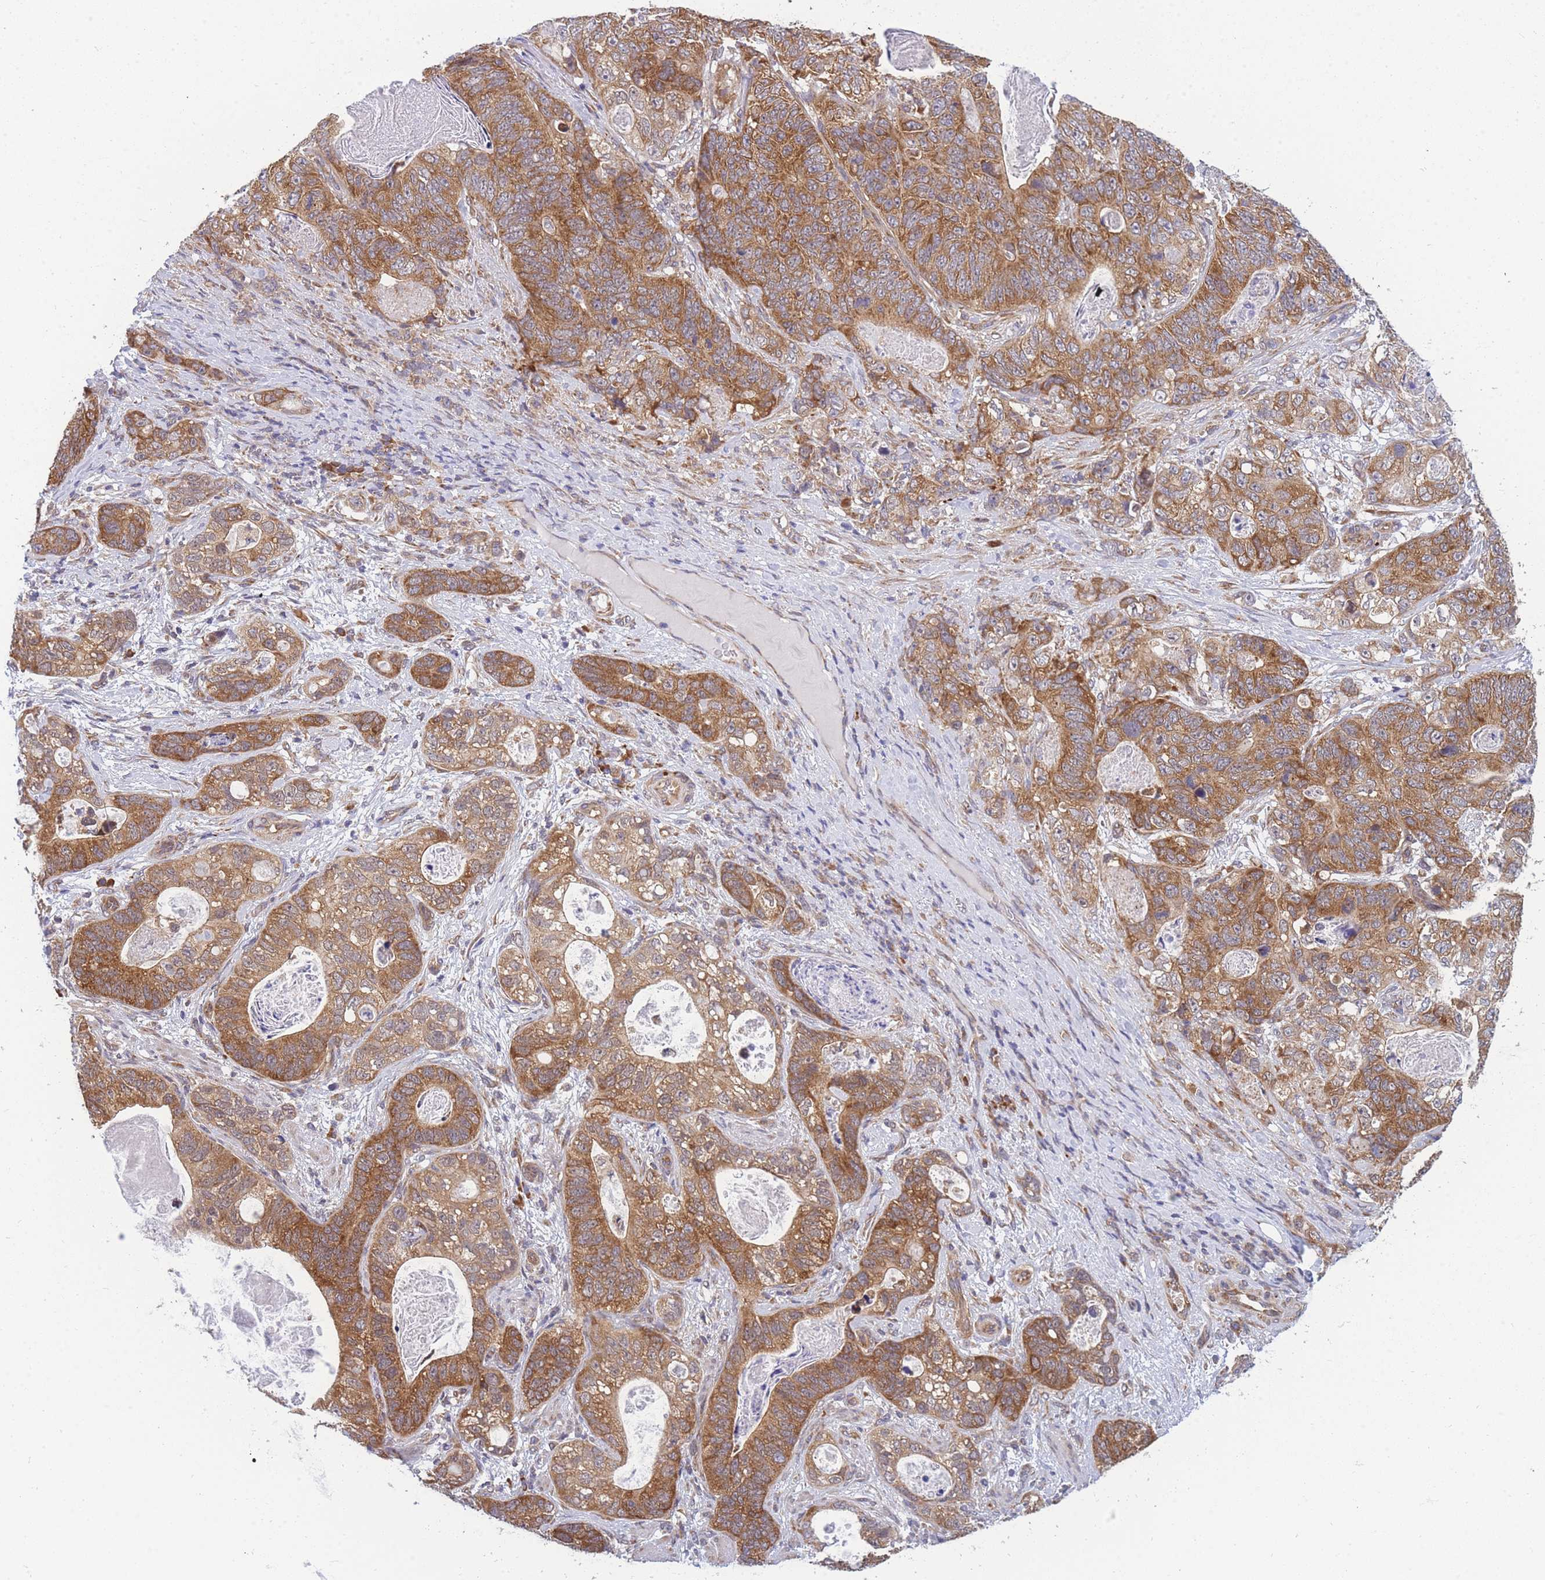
{"staining": {"intensity": "moderate", "quantity": ">75%", "location": "cytoplasmic/membranous"}, "tissue": "stomach cancer", "cell_type": "Tumor cells", "image_type": "cancer", "snomed": [{"axis": "morphology", "description": "Normal tissue, NOS"}, {"axis": "morphology", "description": "Adenocarcinoma, NOS"}, {"axis": "topography", "description": "Stomach"}], "caption": "A medium amount of moderate cytoplasmic/membranous positivity is identified in approximately >75% of tumor cells in stomach cancer (adenocarcinoma) tissue. (Stains: DAB in brown, nuclei in blue, Microscopy: brightfield microscopy at high magnification).", "gene": "MRPL23", "patient": {"sex": "female", "age": 89}}